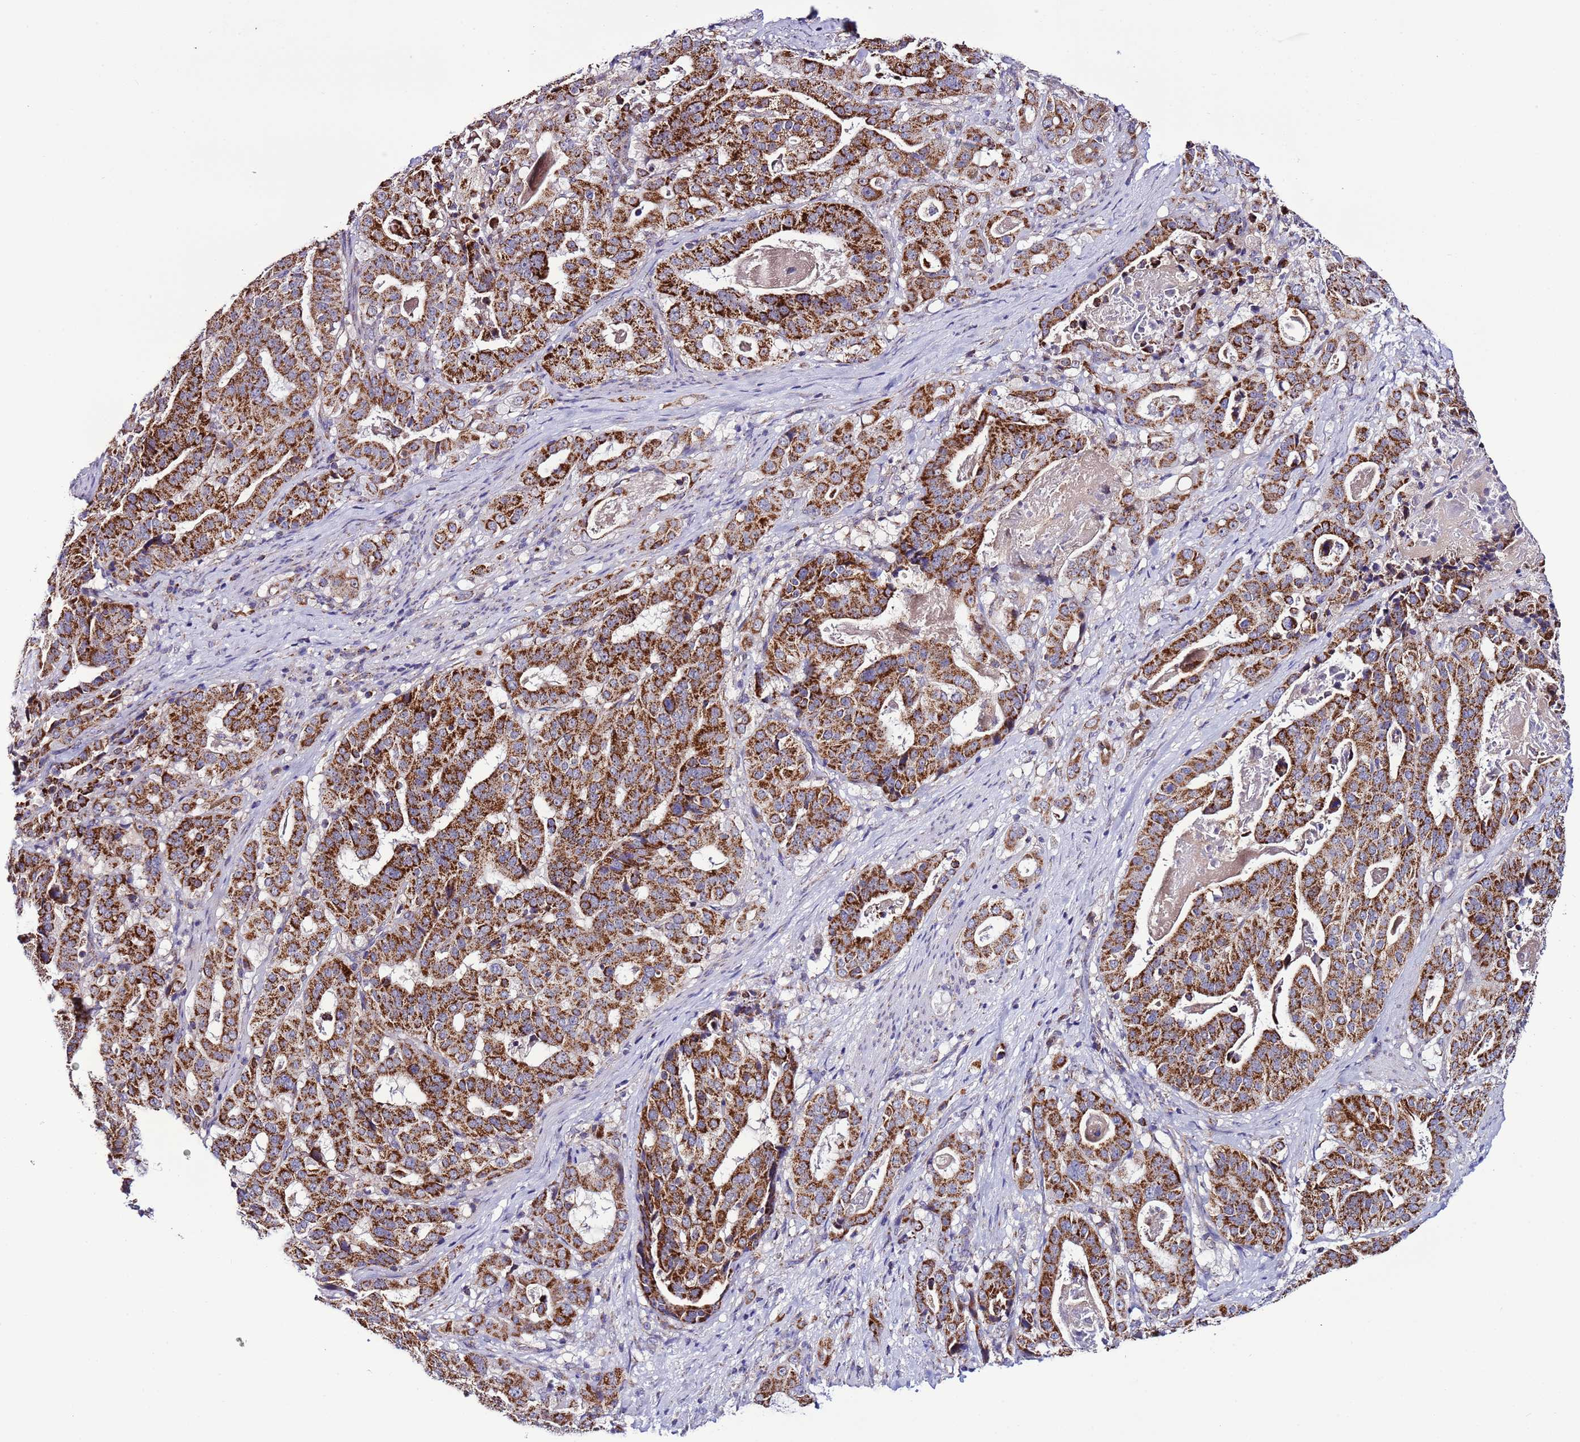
{"staining": {"intensity": "strong", "quantity": ">75%", "location": "cytoplasmic/membranous"}, "tissue": "stomach cancer", "cell_type": "Tumor cells", "image_type": "cancer", "snomed": [{"axis": "morphology", "description": "Adenocarcinoma, NOS"}, {"axis": "topography", "description": "Stomach"}], "caption": "Immunohistochemistry (IHC) image of human stomach adenocarcinoma stained for a protein (brown), which exhibits high levels of strong cytoplasmic/membranous positivity in about >75% of tumor cells.", "gene": "UEVLD", "patient": {"sex": "male", "age": 48}}